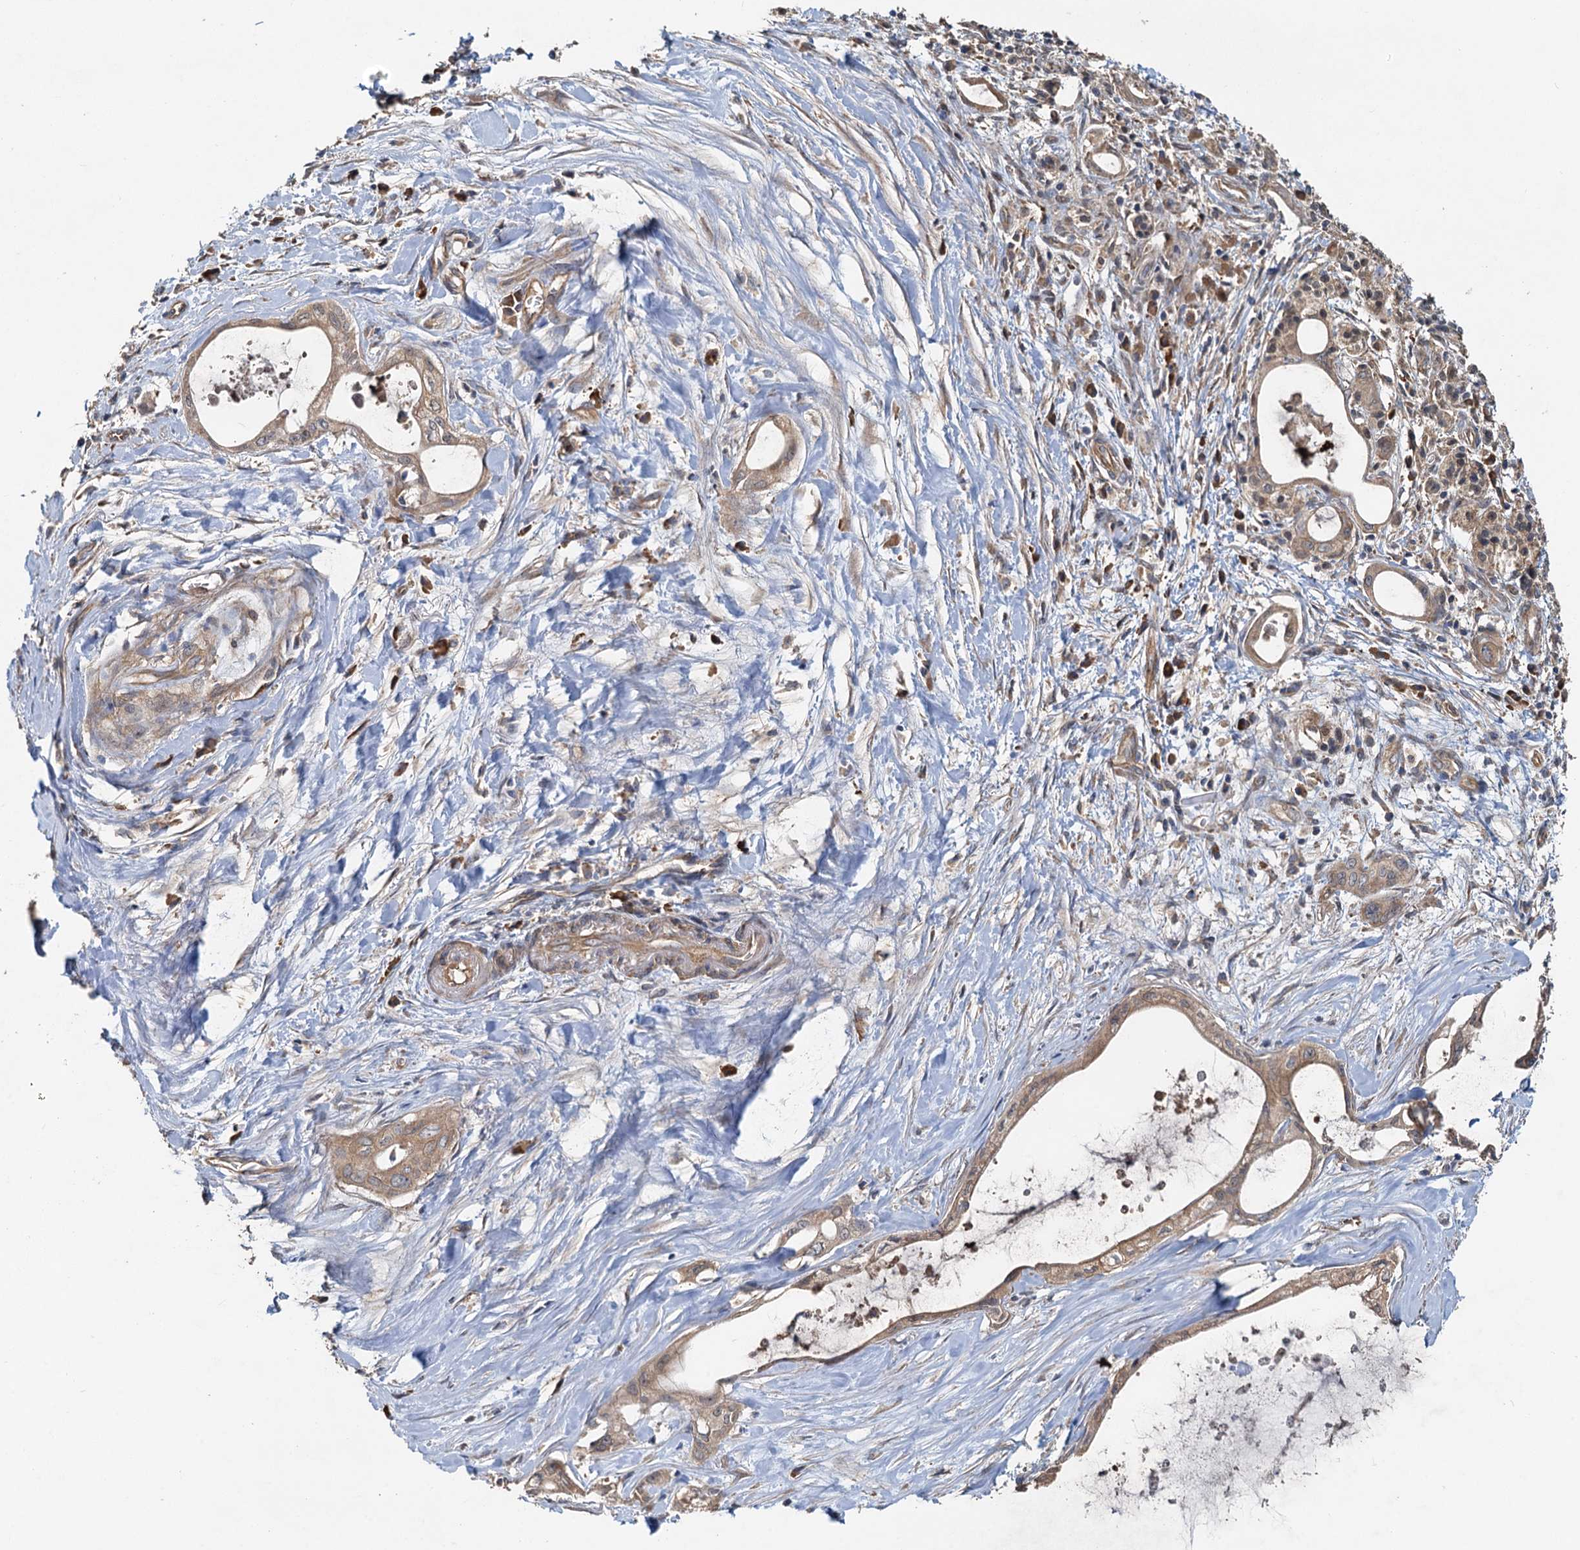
{"staining": {"intensity": "weak", "quantity": ">75%", "location": "cytoplasmic/membranous"}, "tissue": "pancreatic cancer", "cell_type": "Tumor cells", "image_type": "cancer", "snomed": [{"axis": "morphology", "description": "Adenocarcinoma, NOS"}, {"axis": "topography", "description": "Pancreas"}], "caption": "Adenocarcinoma (pancreatic) tissue reveals weak cytoplasmic/membranous staining in approximately >75% of tumor cells, visualized by immunohistochemistry. Nuclei are stained in blue.", "gene": "HYI", "patient": {"sex": "male", "age": 72}}